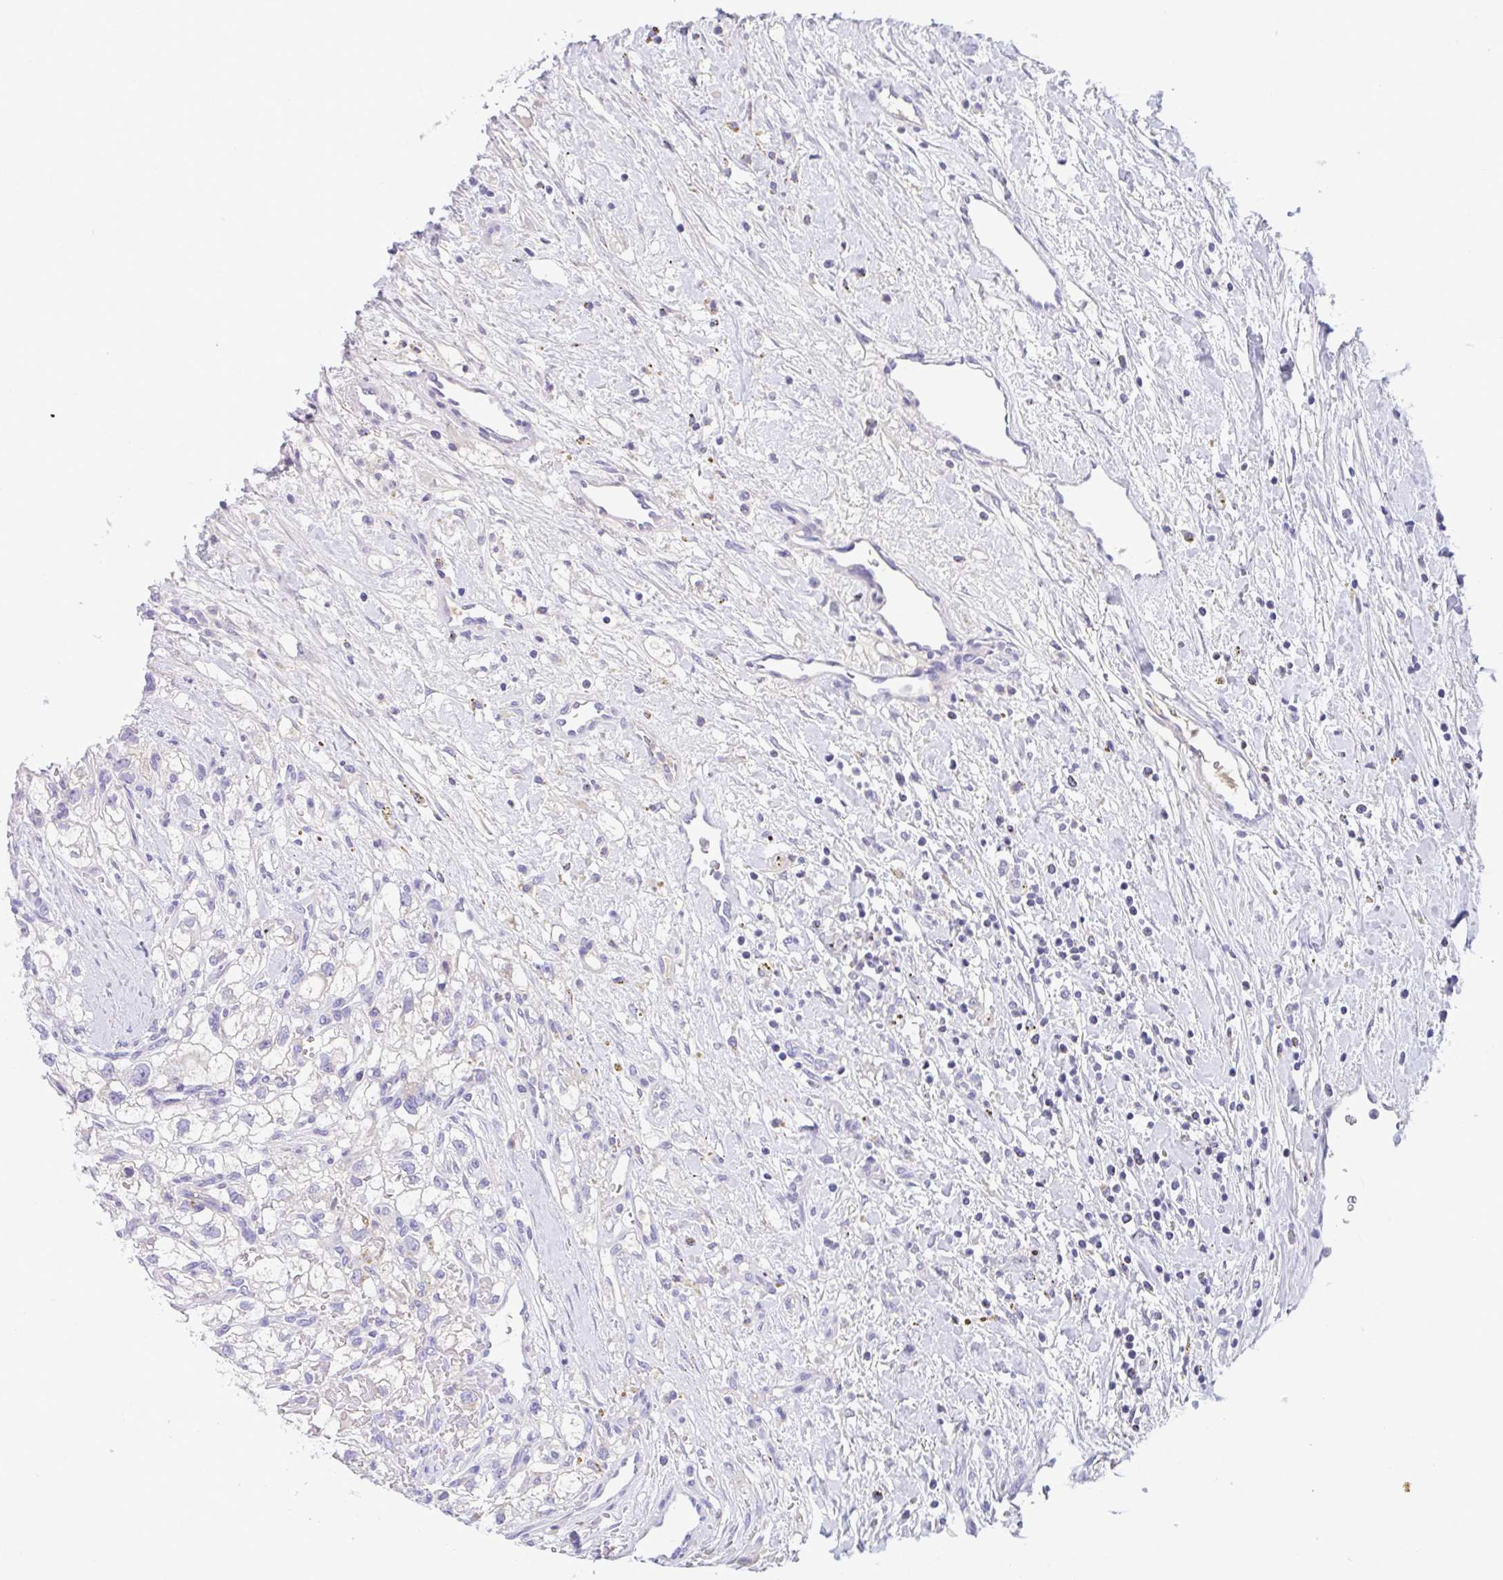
{"staining": {"intensity": "negative", "quantity": "none", "location": "none"}, "tissue": "renal cancer", "cell_type": "Tumor cells", "image_type": "cancer", "snomed": [{"axis": "morphology", "description": "Adenocarcinoma, NOS"}, {"axis": "topography", "description": "Kidney"}], "caption": "A micrograph of human adenocarcinoma (renal) is negative for staining in tumor cells. Nuclei are stained in blue.", "gene": "FBXL20", "patient": {"sex": "male", "age": 59}}